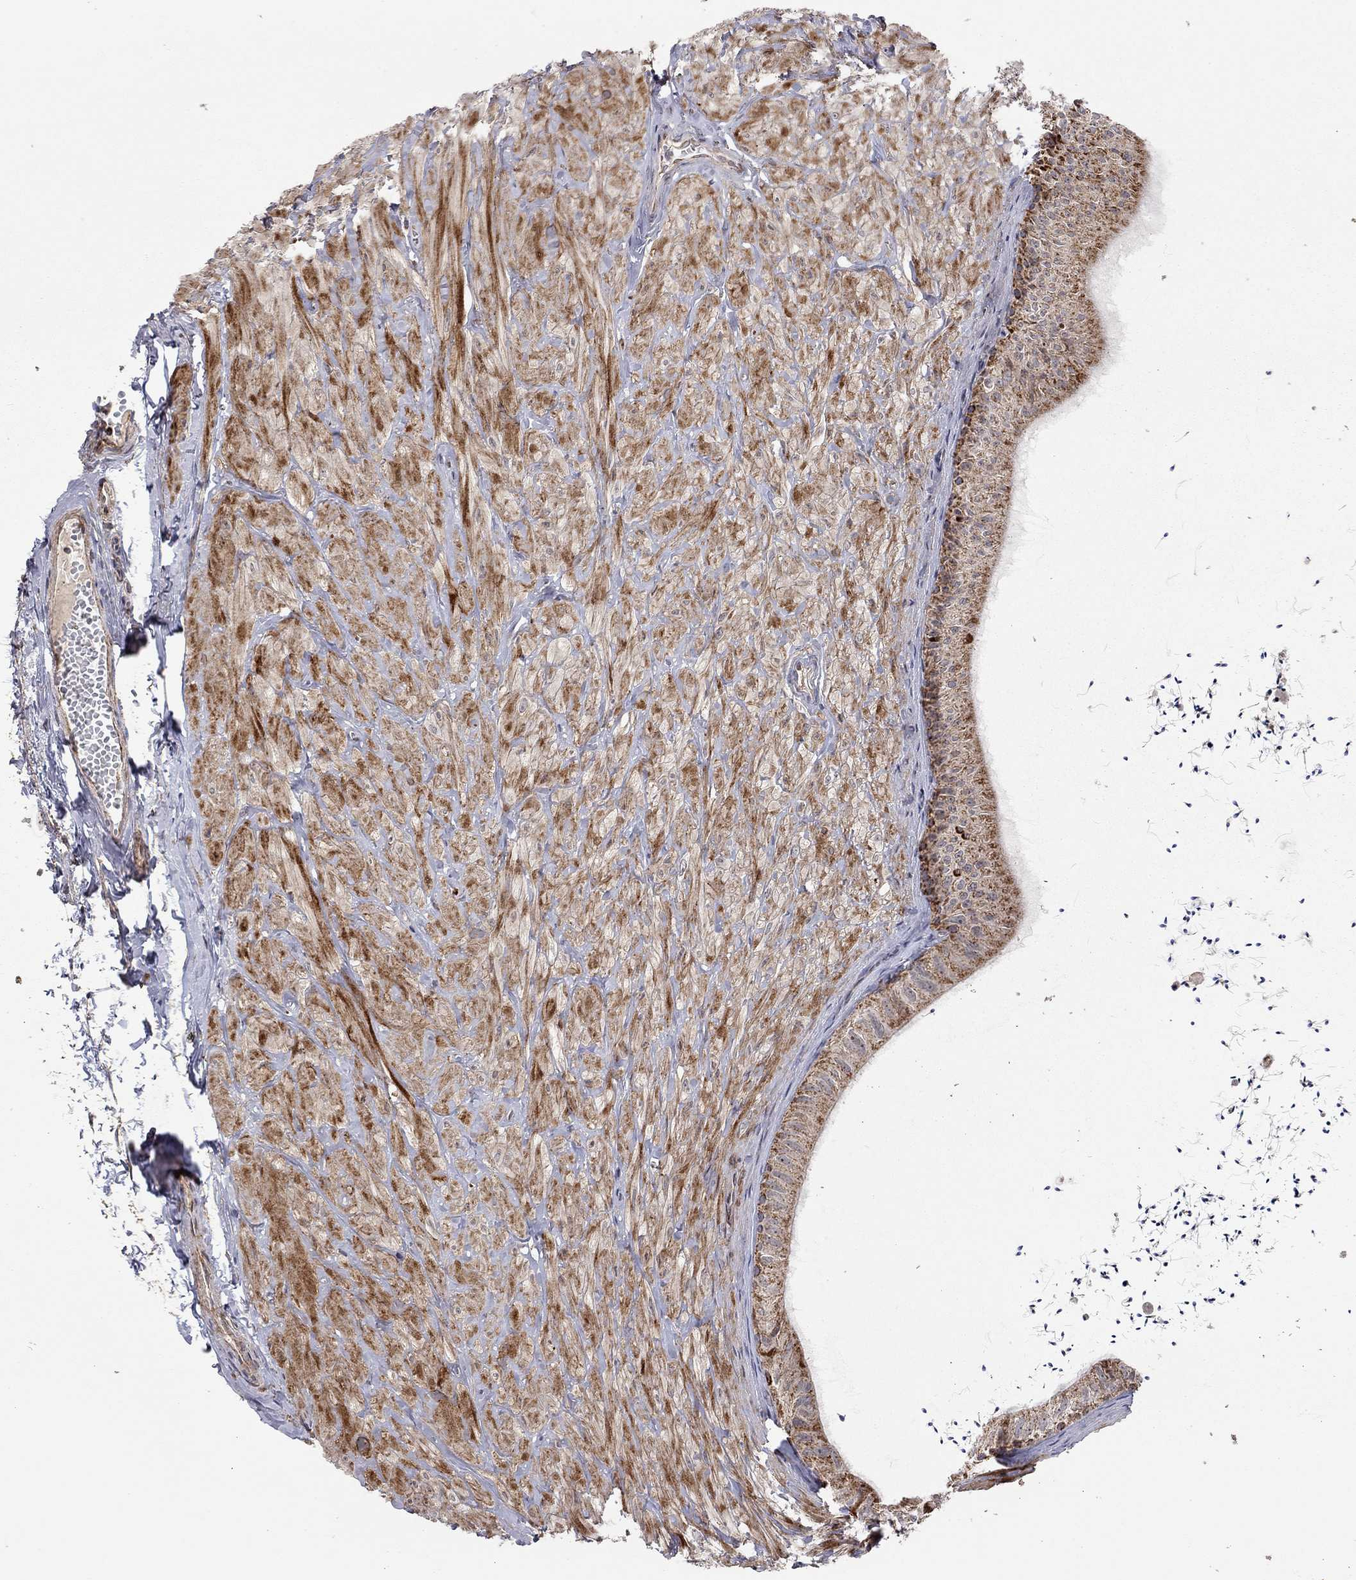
{"staining": {"intensity": "strong", "quantity": "<25%", "location": "cytoplasmic/membranous"}, "tissue": "epididymis", "cell_type": "Glandular cells", "image_type": "normal", "snomed": [{"axis": "morphology", "description": "Normal tissue, NOS"}, {"axis": "topography", "description": "Epididymis"}], "caption": "Epididymis stained with immunohistochemistry (IHC) demonstrates strong cytoplasmic/membranous staining in approximately <25% of glandular cells. The staining was performed using DAB to visualize the protein expression in brown, while the nuclei were stained in blue with hematoxylin (Magnification: 20x).", "gene": "IDS", "patient": {"sex": "male", "age": 32}}